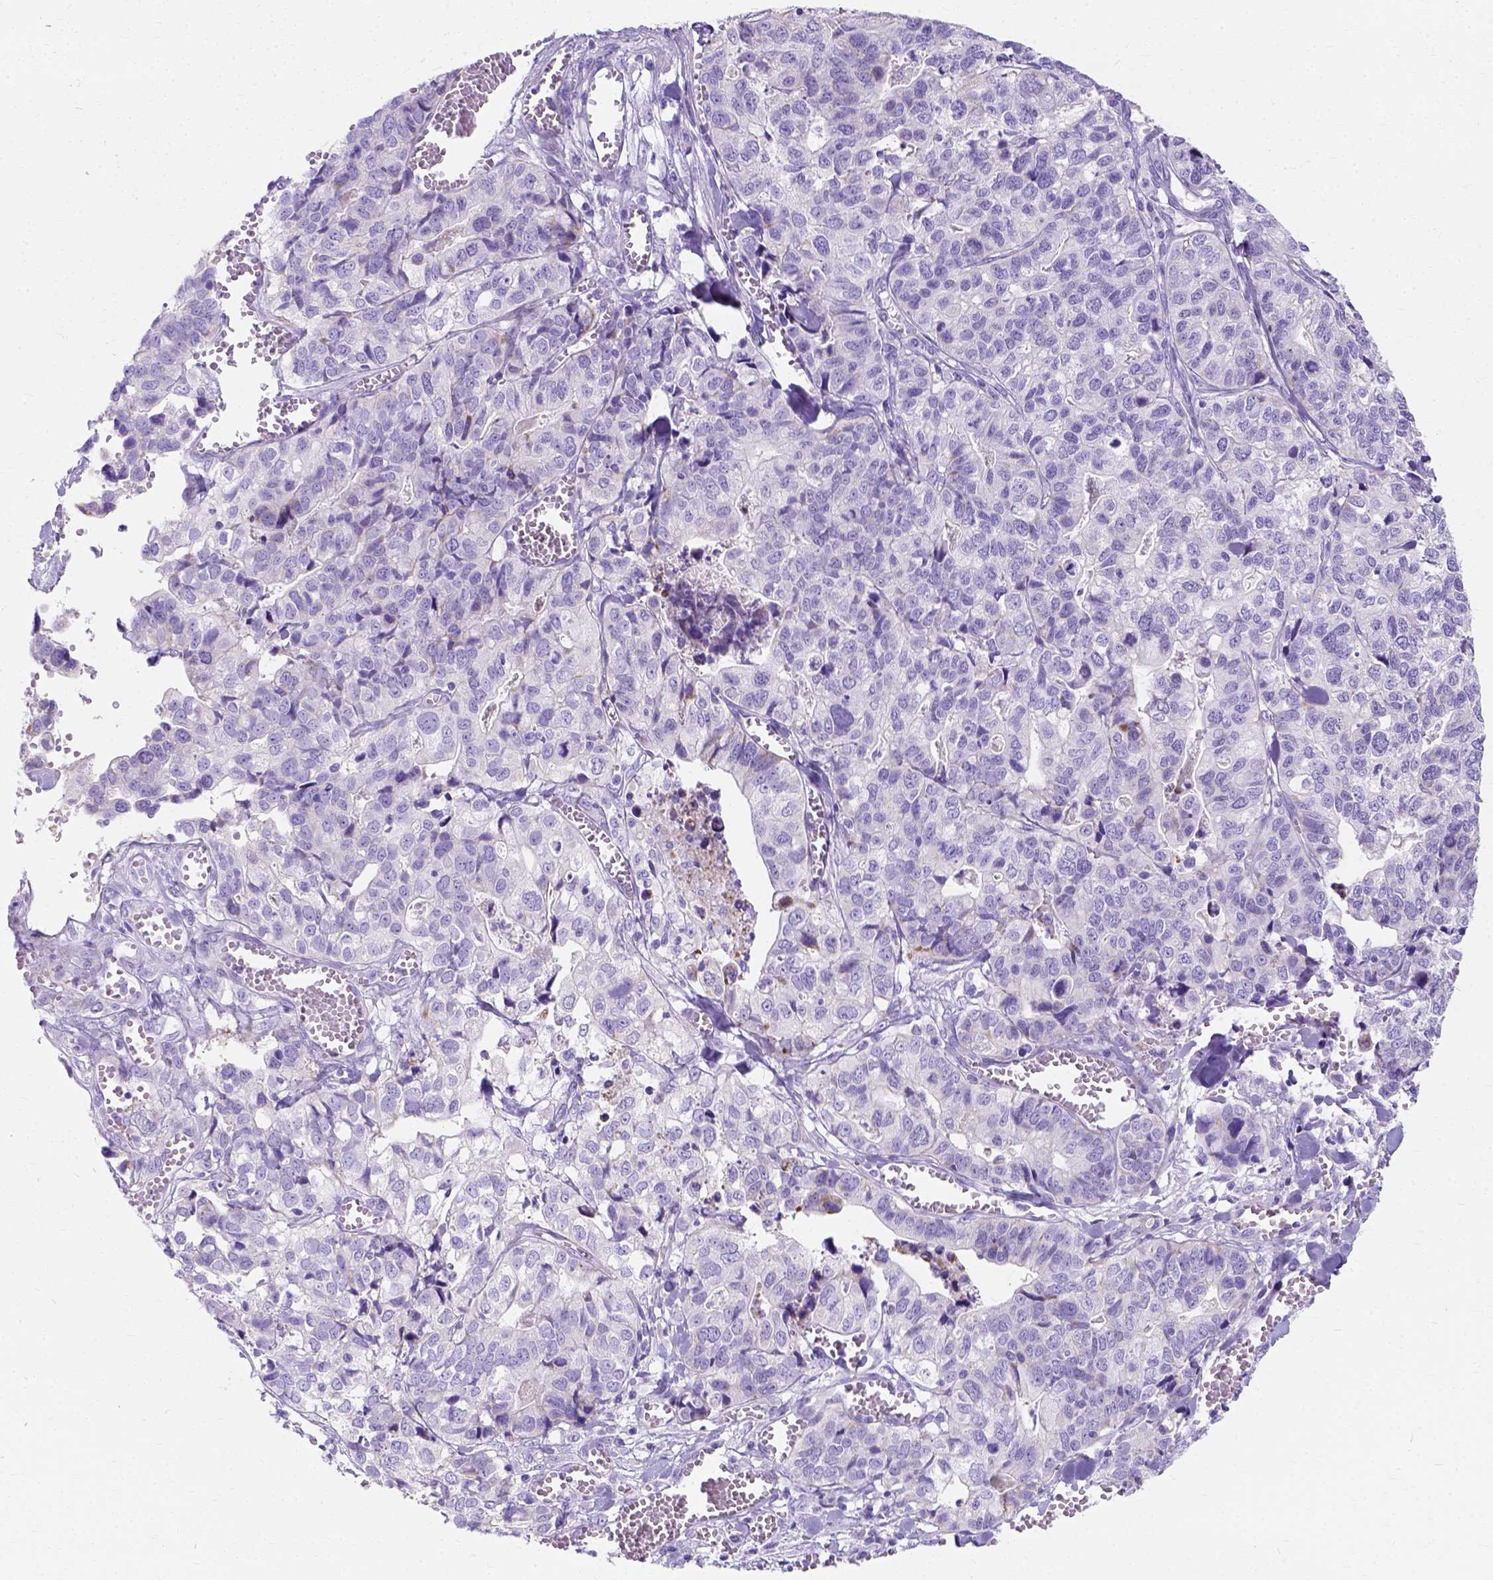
{"staining": {"intensity": "negative", "quantity": "none", "location": "none"}, "tissue": "stomach cancer", "cell_type": "Tumor cells", "image_type": "cancer", "snomed": [{"axis": "morphology", "description": "Adenocarcinoma, NOS"}, {"axis": "topography", "description": "Stomach, upper"}], "caption": "The histopathology image exhibits no staining of tumor cells in stomach cancer.", "gene": "MYH15", "patient": {"sex": "female", "age": 67}}